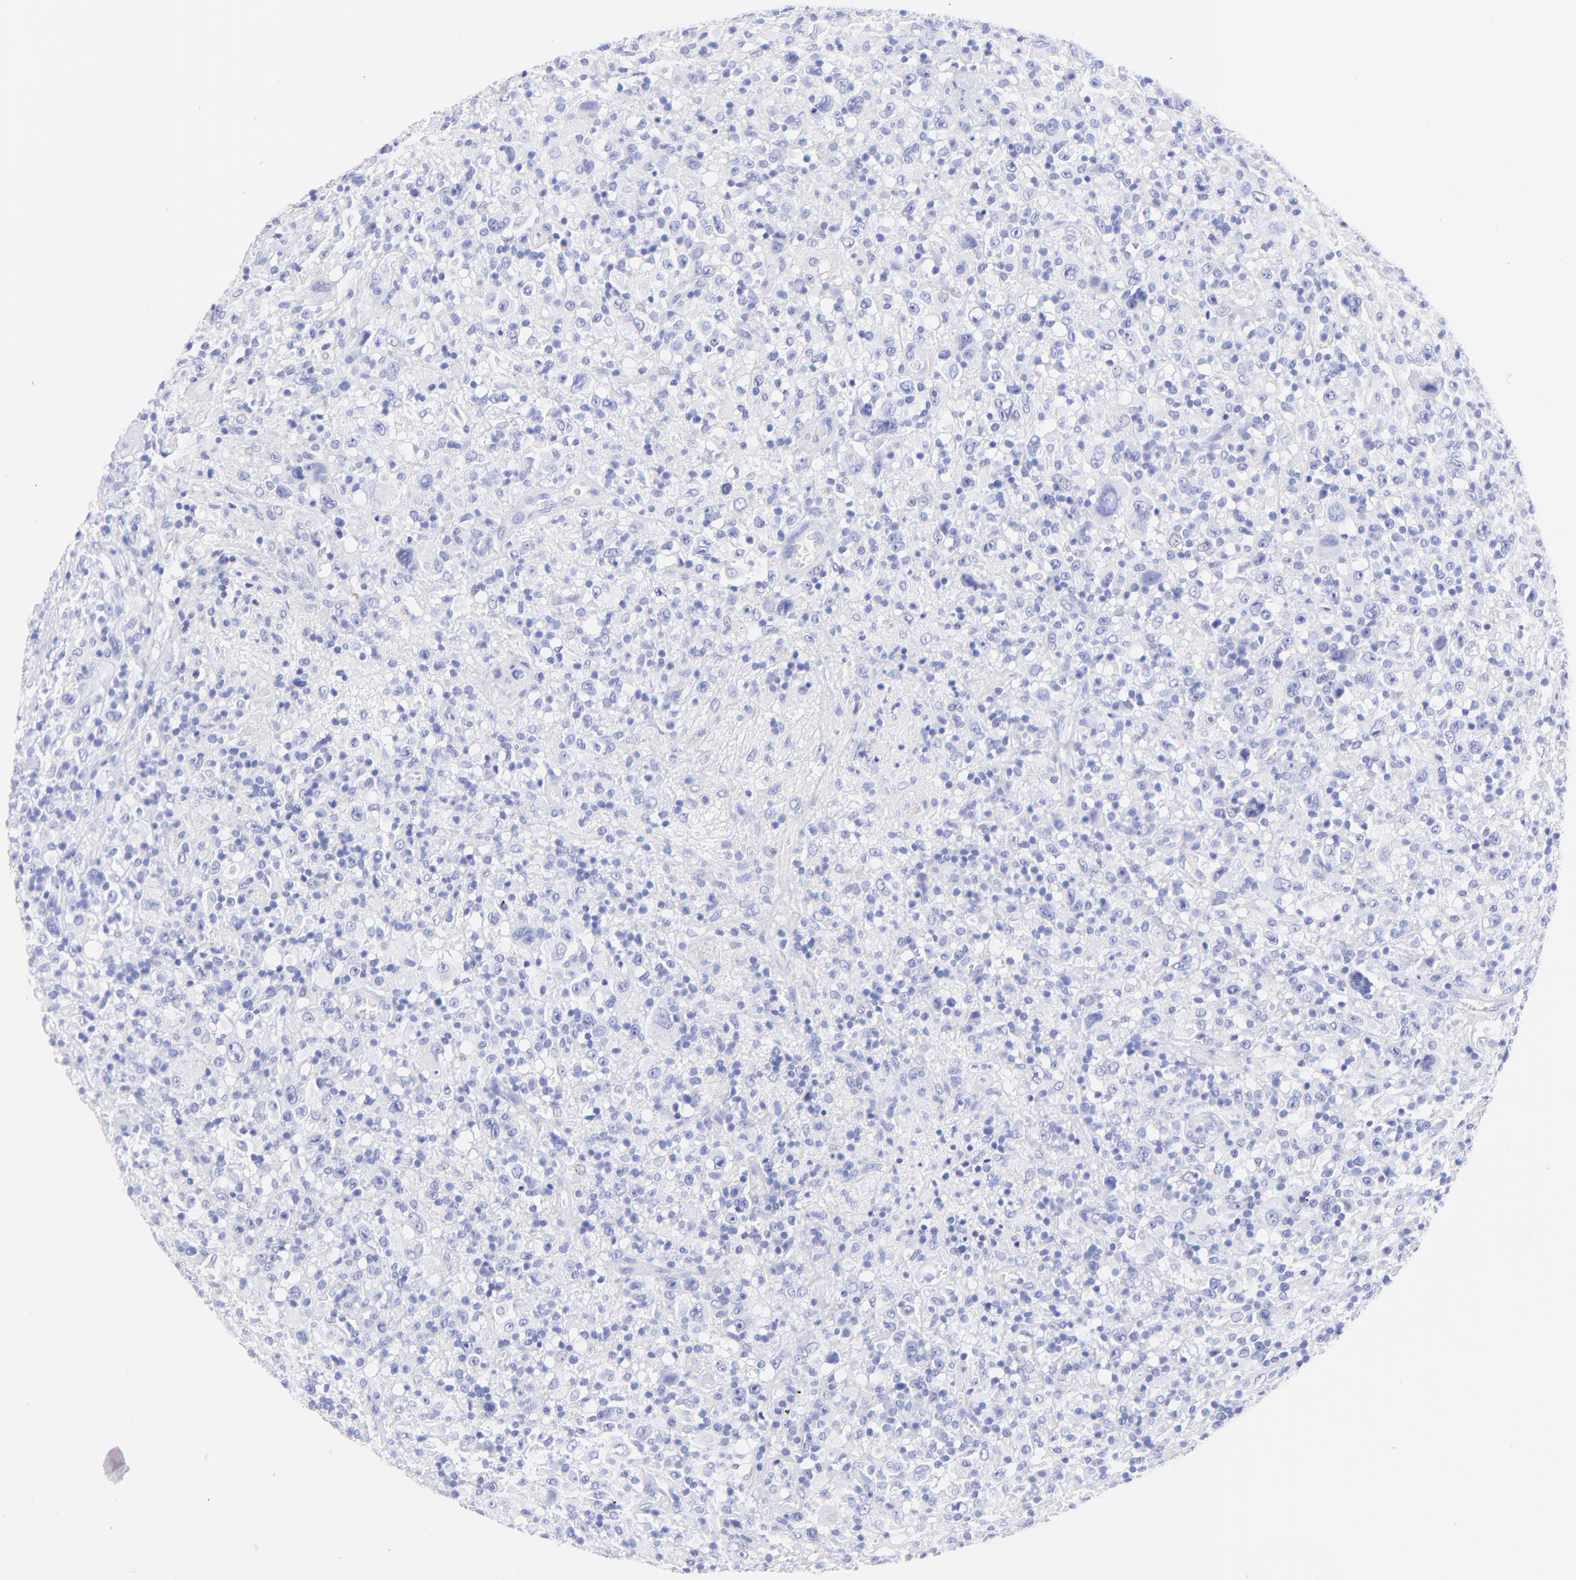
{"staining": {"intensity": "negative", "quantity": "none", "location": "none"}, "tissue": "lymphoma", "cell_type": "Tumor cells", "image_type": "cancer", "snomed": [{"axis": "morphology", "description": "Hodgkin's disease, NOS"}, {"axis": "topography", "description": "Lymph node"}], "caption": "Immunohistochemistry (IHC) of human lymphoma demonstrates no staining in tumor cells.", "gene": "KRT19", "patient": {"sex": "male", "age": 46}}